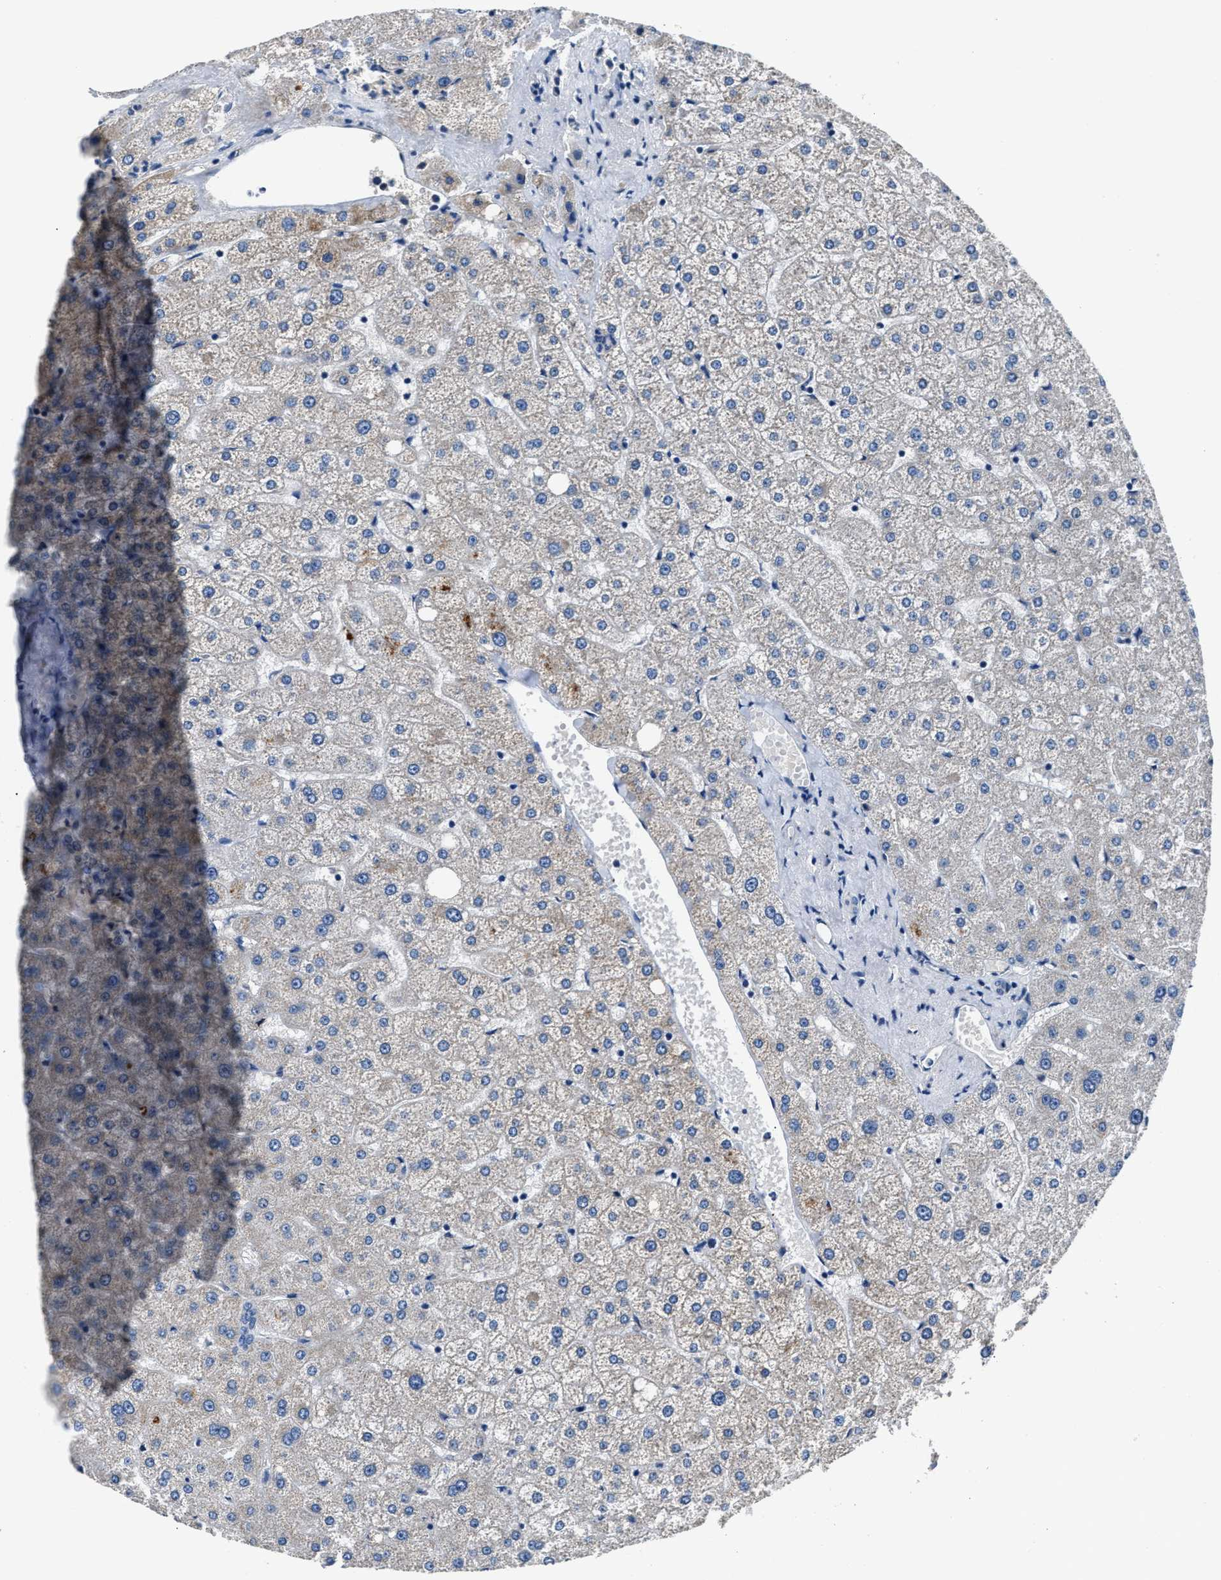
{"staining": {"intensity": "negative", "quantity": "none", "location": "none"}, "tissue": "liver", "cell_type": "Cholangiocytes", "image_type": "normal", "snomed": [{"axis": "morphology", "description": "Normal tissue, NOS"}, {"axis": "topography", "description": "Liver"}], "caption": "This is an immunohistochemistry (IHC) image of unremarkable human liver. There is no staining in cholangiocytes.", "gene": "DNAJC24", "patient": {"sex": "male", "age": 73}}